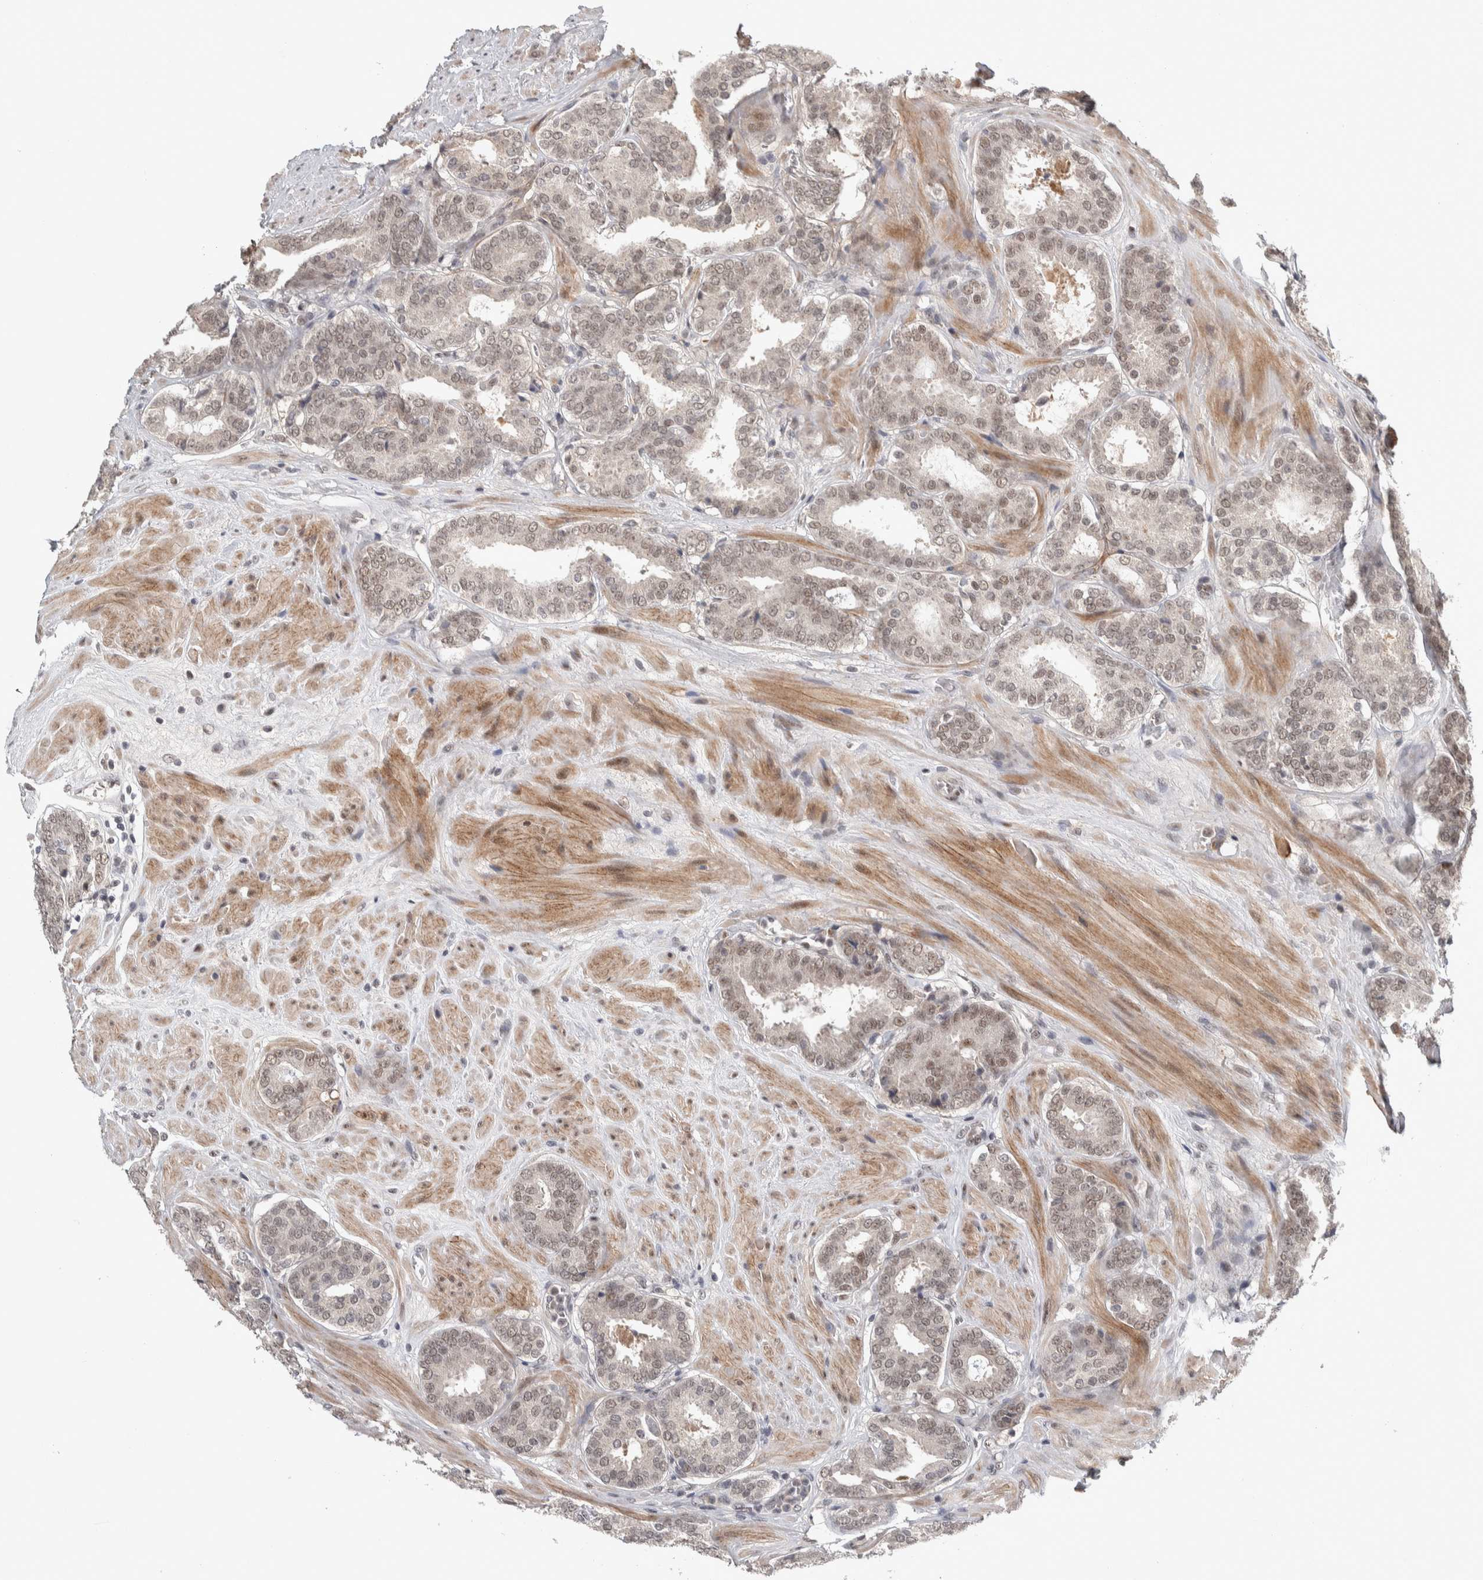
{"staining": {"intensity": "weak", "quantity": ">75%", "location": "nuclear"}, "tissue": "prostate cancer", "cell_type": "Tumor cells", "image_type": "cancer", "snomed": [{"axis": "morphology", "description": "Adenocarcinoma, Low grade"}, {"axis": "topography", "description": "Prostate"}], "caption": "IHC staining of prostate cancer (low-grade adenocarcinoma), which exhibits low levels of weak nuclear staining in approximately >75% of tumor cells indicating weak nuclear protein positivity. The staining was performed using DAB (3,3'-diaminobenzidine) (brown) for protein detection and nuclei were counterstained in hematoxylin (blue).", "gene": "ASPN", "patient": {"sex": "male", "age": 69}}